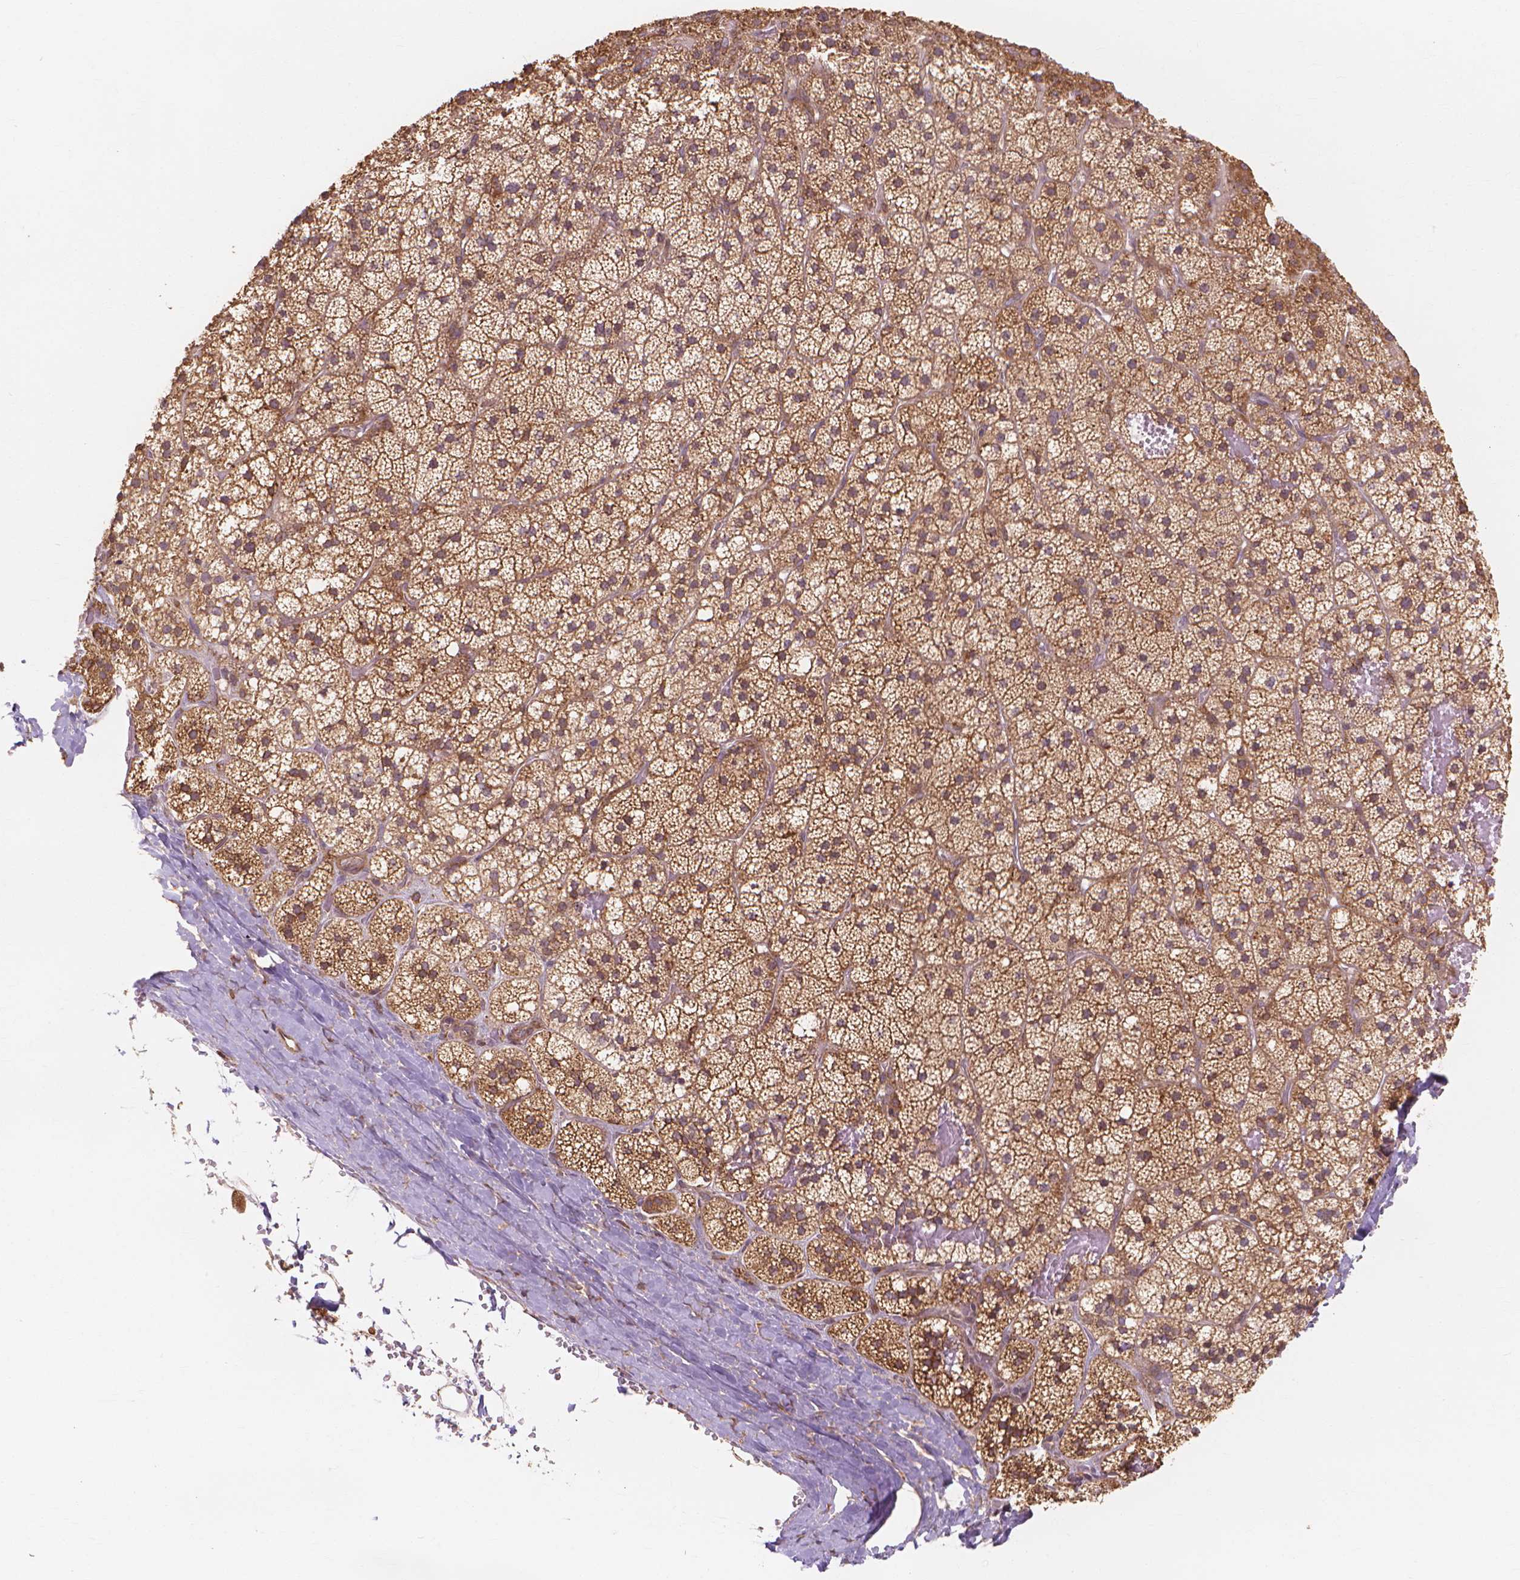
{"staining": {"intensity": "moderate", "quantity": ">75%", "location": "cytoplasmic/membranous"}, "tissue": "adrenal gland", "cell_type": "Glandular cells", "image_type": "normal", "snomed": [{"axis": "morphology", "description": "Normal tissue, NOS"}, {"axis": "topography", "description": "Adrenal gland"}], "caption": "DAB (3,3'-diaminobenzidine) immunohistochemical staining of normal adrenal gland reveals moderate cytoplasmic/membranous protein positivity in about >75% of glandular cells. (DAB IHC, brown staining for protein, blue staining for nuclei).", "gene": "TAB2", "patient": {"sex": "male", "age": 53}}